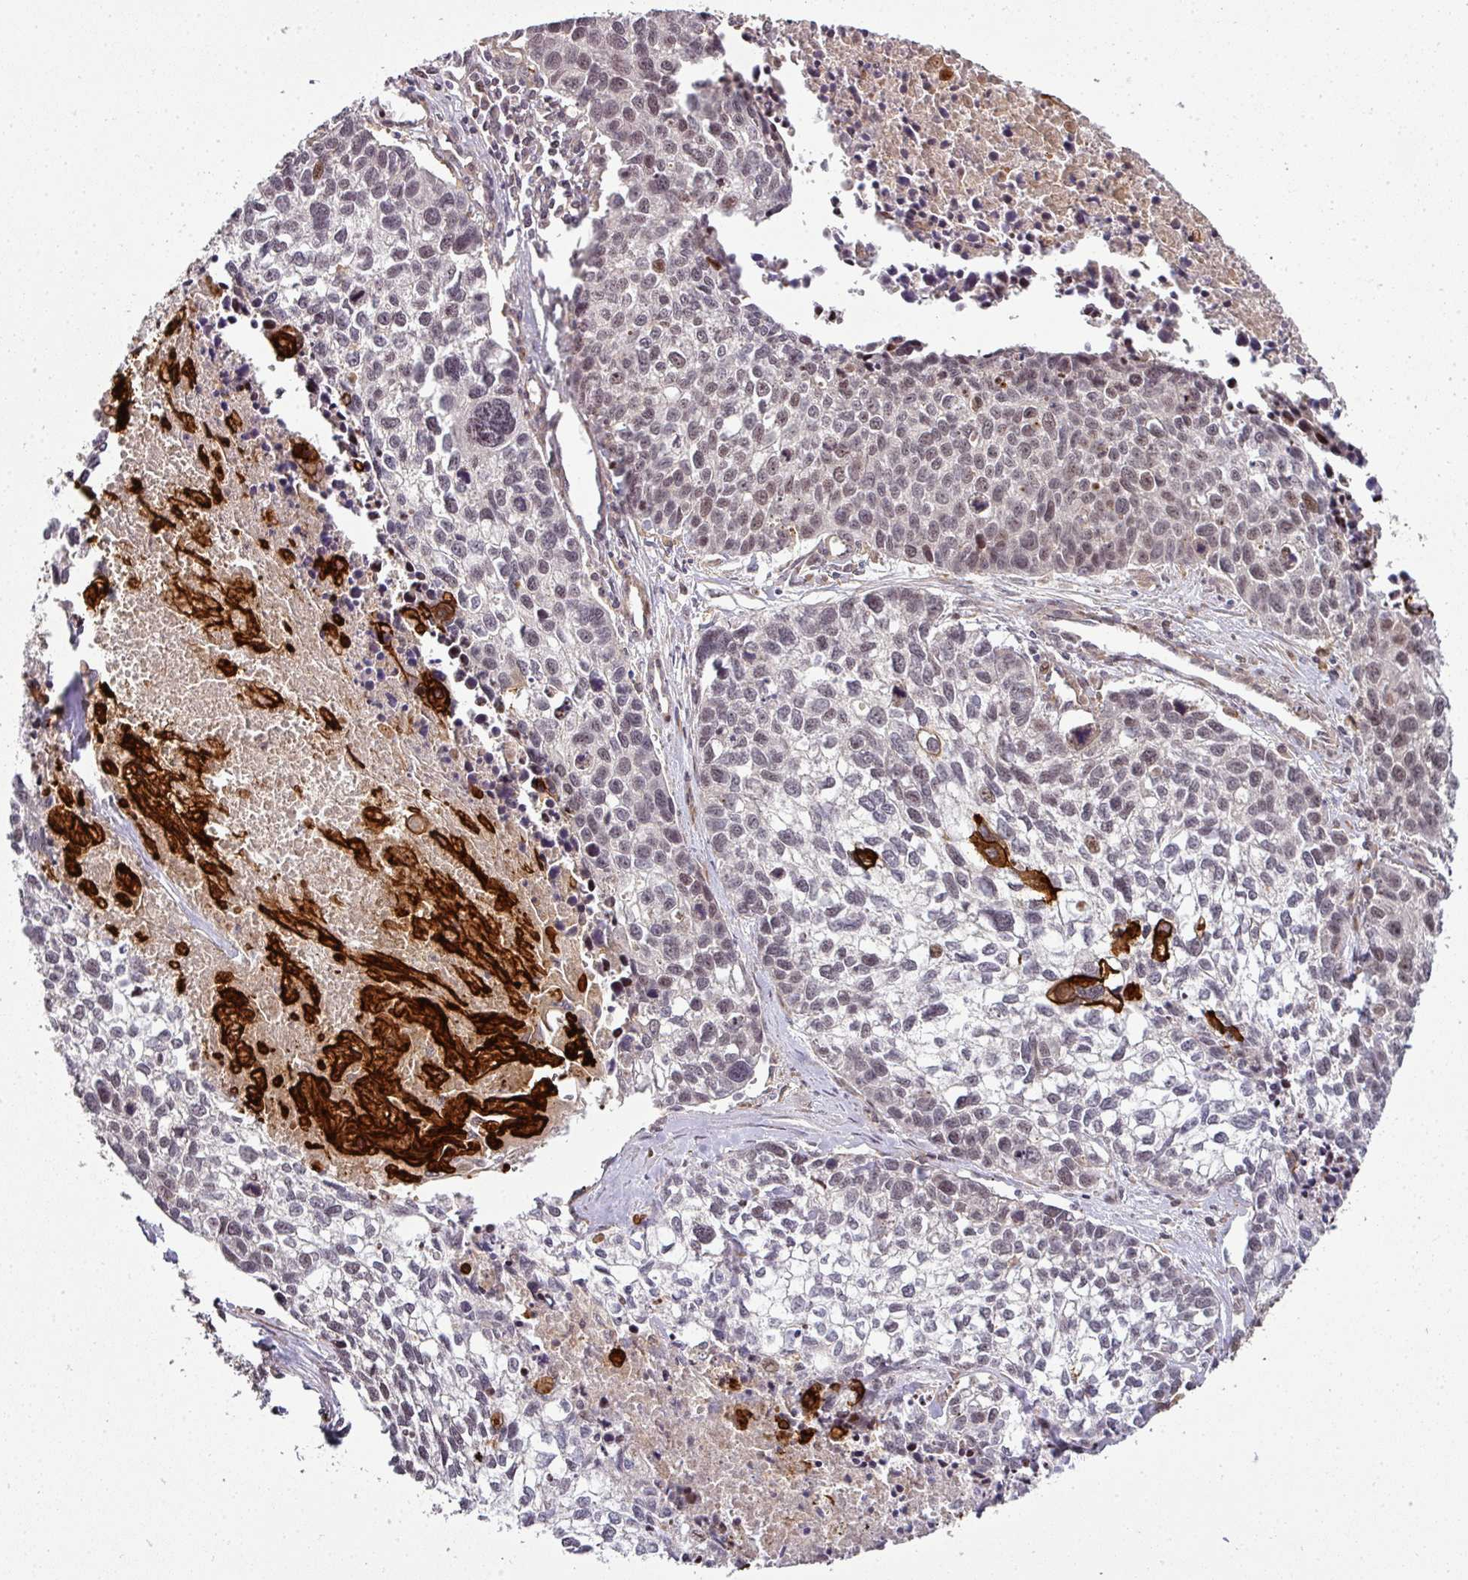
{"staining": {"intensity": "strong", "quantity": "<25%", "location": "cytoplasmic/membranous,nuclear"}, "tissue": "lung cancer", "cell_type": "Tumor cells", "image_type": "cancer", "snomed": [{"axis": "morphology", "description": "Squamous cell carcinoma, NOS"}, {"axis": "topography", "description": "Lung"}], "caption": "This micrograph exhibits lung cancer (squamous cell carcinoma) stained with IHC to label a protein in brown. The cytoplasmic/membranous and nuclear of tumor cells show strong positivity for the protein. Nuclei are counter-stained blue.", "gene": "ATAT1", "patient": {"sex": "male", "age": 74}}